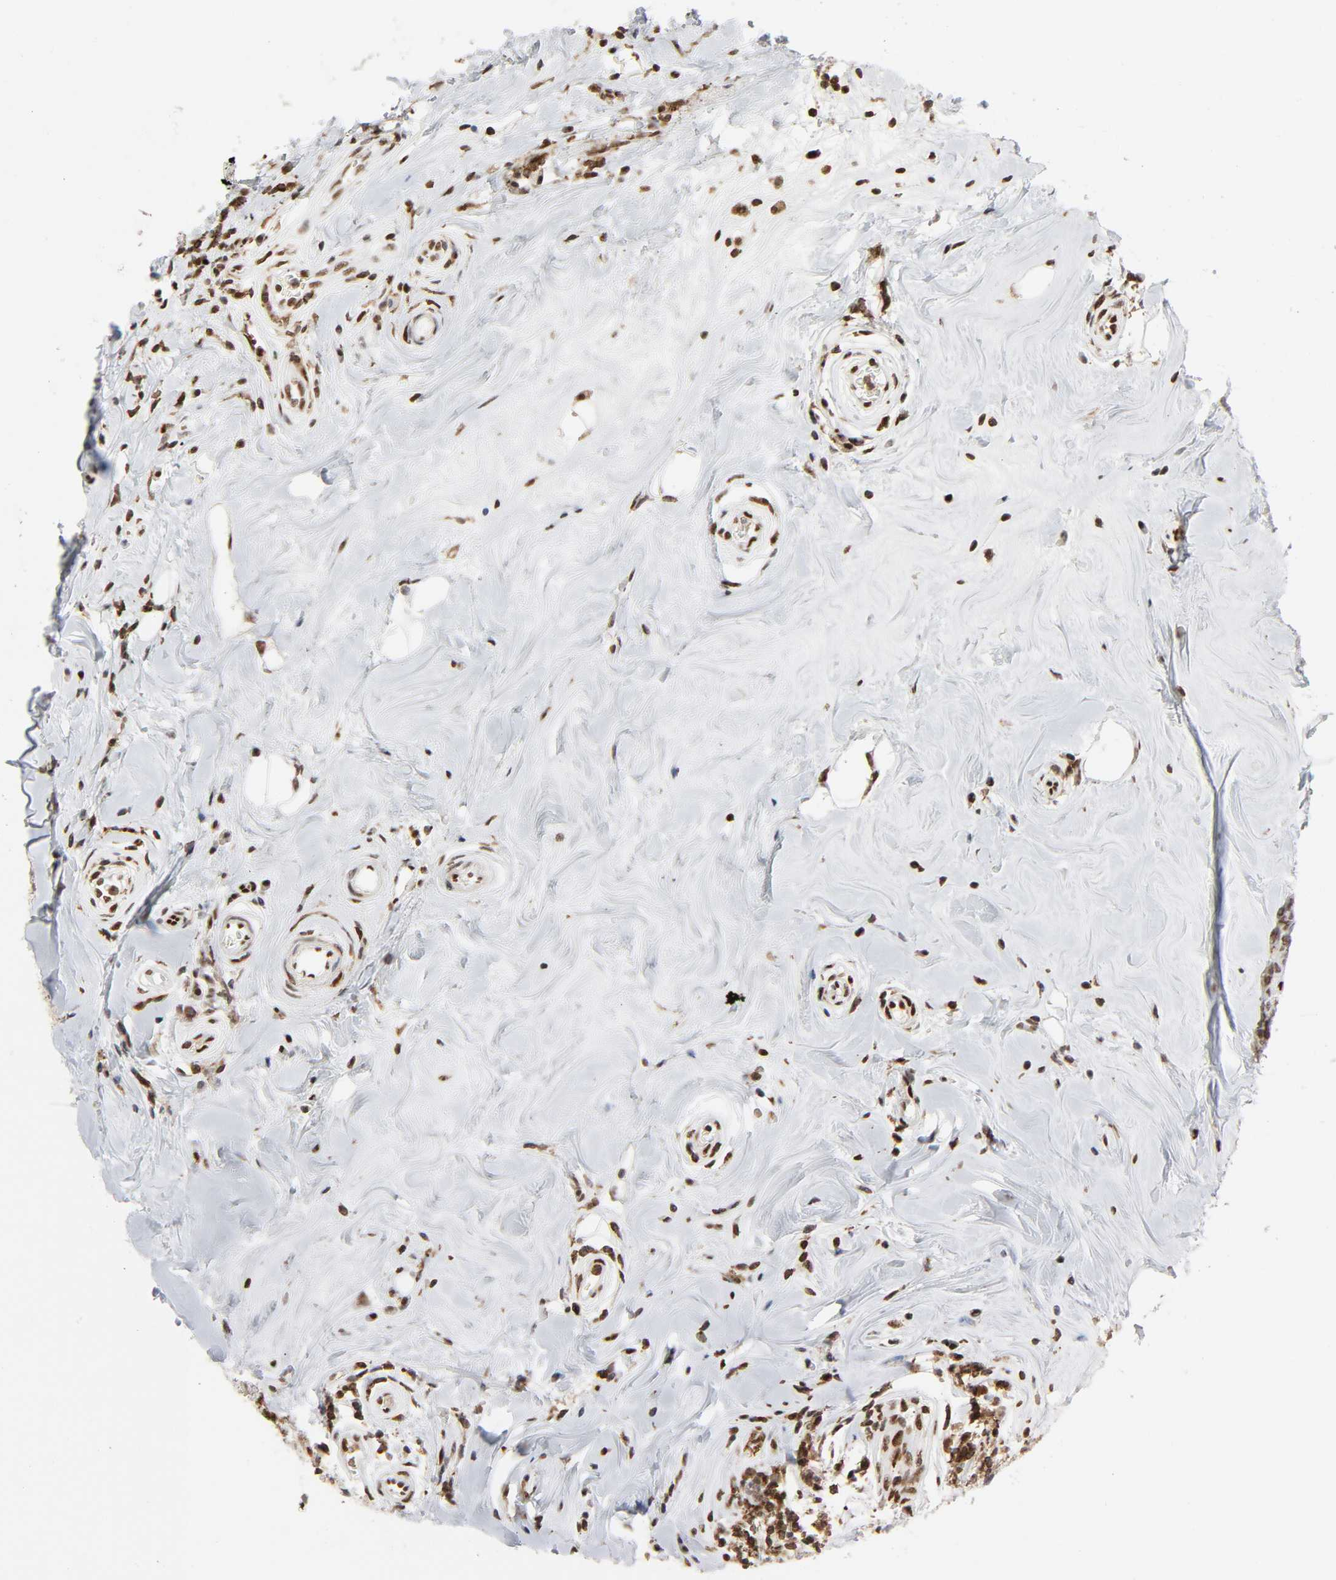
{"staining": {"intensity": "moderate", "quantity": ">75%", "location": "nuclear"}, "tissue": "breast cancer", "cell_type": "Tumor cells", "image_type": "cancer", "snomed": [{"axis": "morphology", "description": "Duct carcinoma"}, {"axis": "topography", "description": "Breast"}], "caption": "Breast cancer (invasive ductal carcinoma) was stained to show a protein in brown. There is medium levels of moderate nuclear expression in approximately >75% of tumor cells.", "gene": "WAS", "patient": {"sex": "female", "age": 27}}